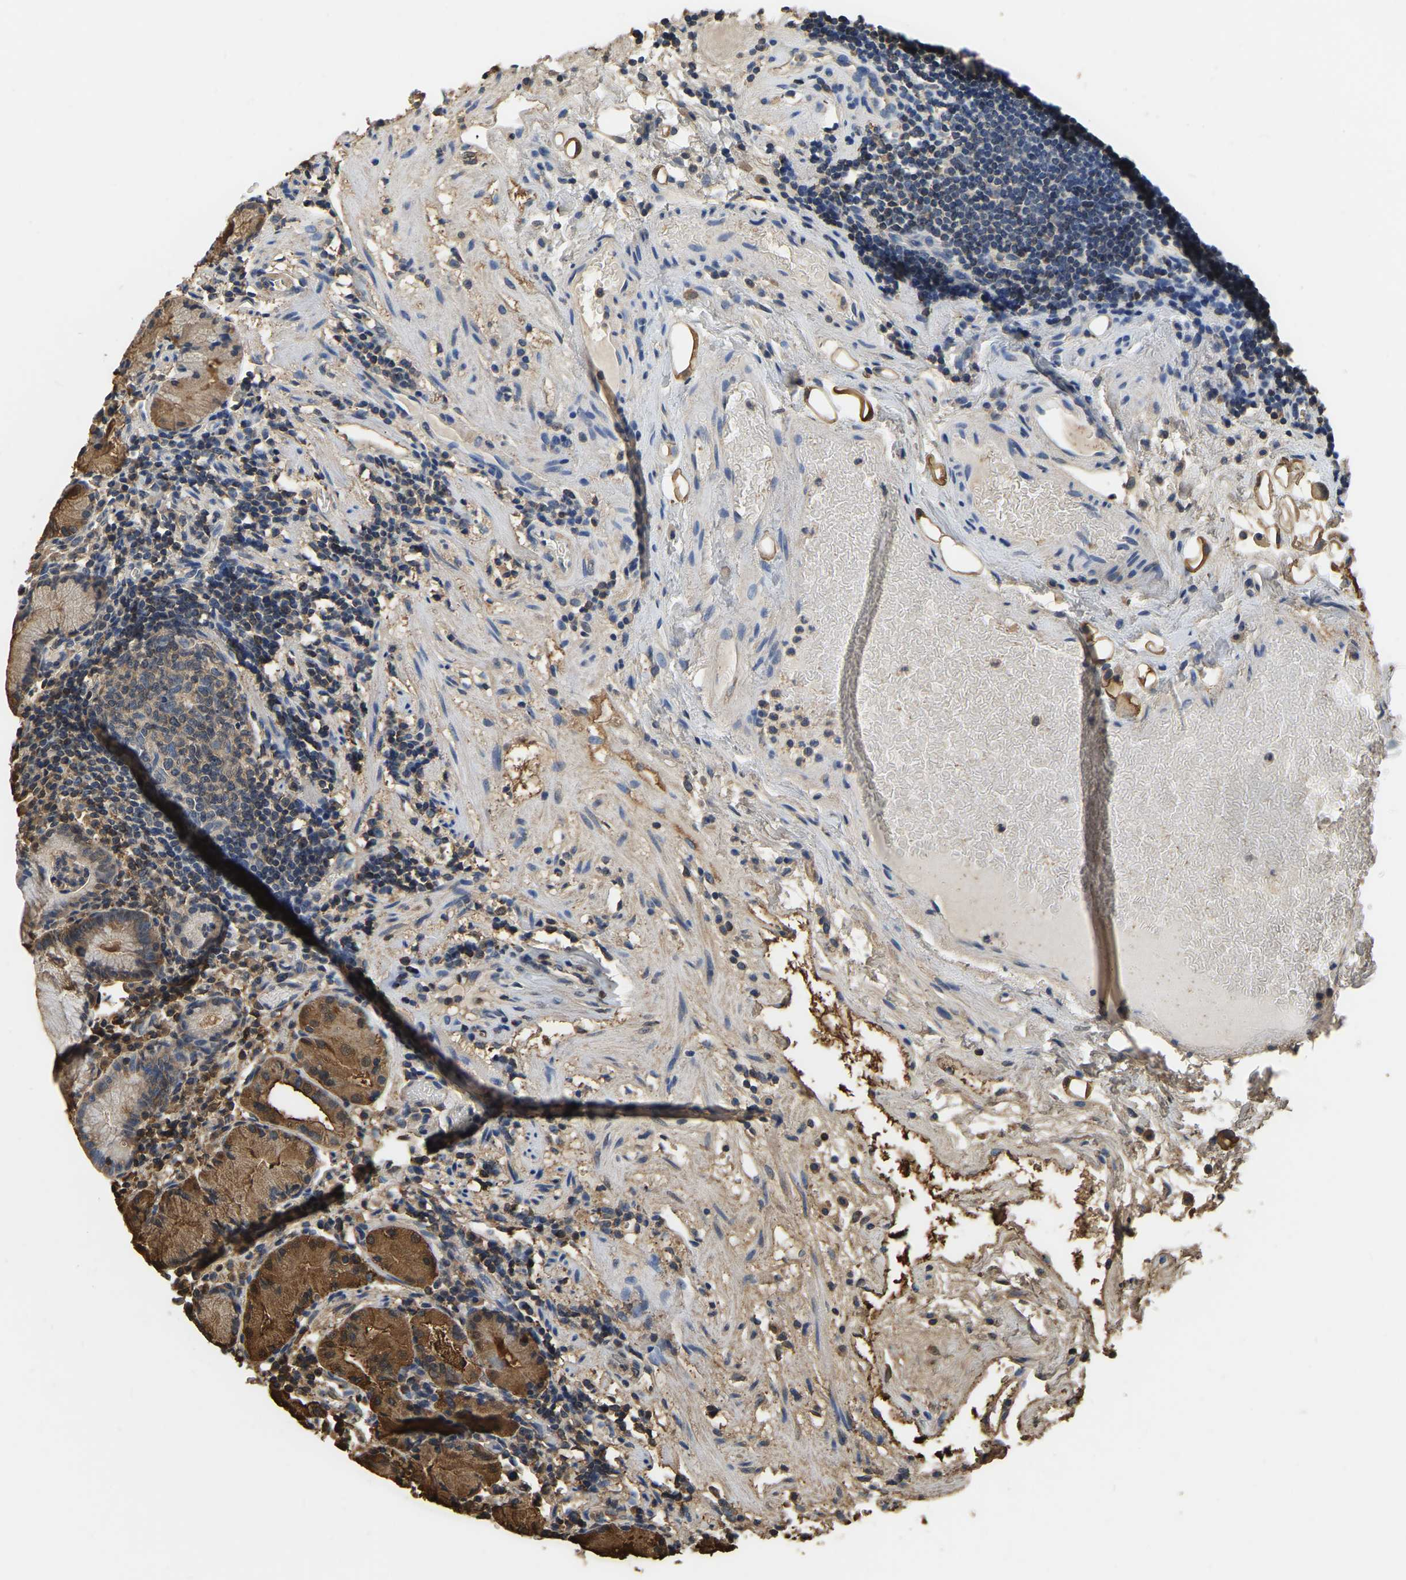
{"staining": {"intensity": "moderate", "quantity": ">75%", "location": "cytoplasmic/membranous"}, "tissue": "stomach", "cell_type": "Glandular cells", "image_type": "normal", "snomed": [{"axis": "morphology", "description": "Normal tissue, NOS"}, {"axis": "topography", "description": "Stomach"}, {"axis": "topography", "description": "Stomach, lower"}], "caption": "A brown stain highlights moderate cytoplasmic/membranous expression of a protein in glandular cells of normal stomach.", "gene": "LDHB", "patient": {"sex": "female", "age": 75}}